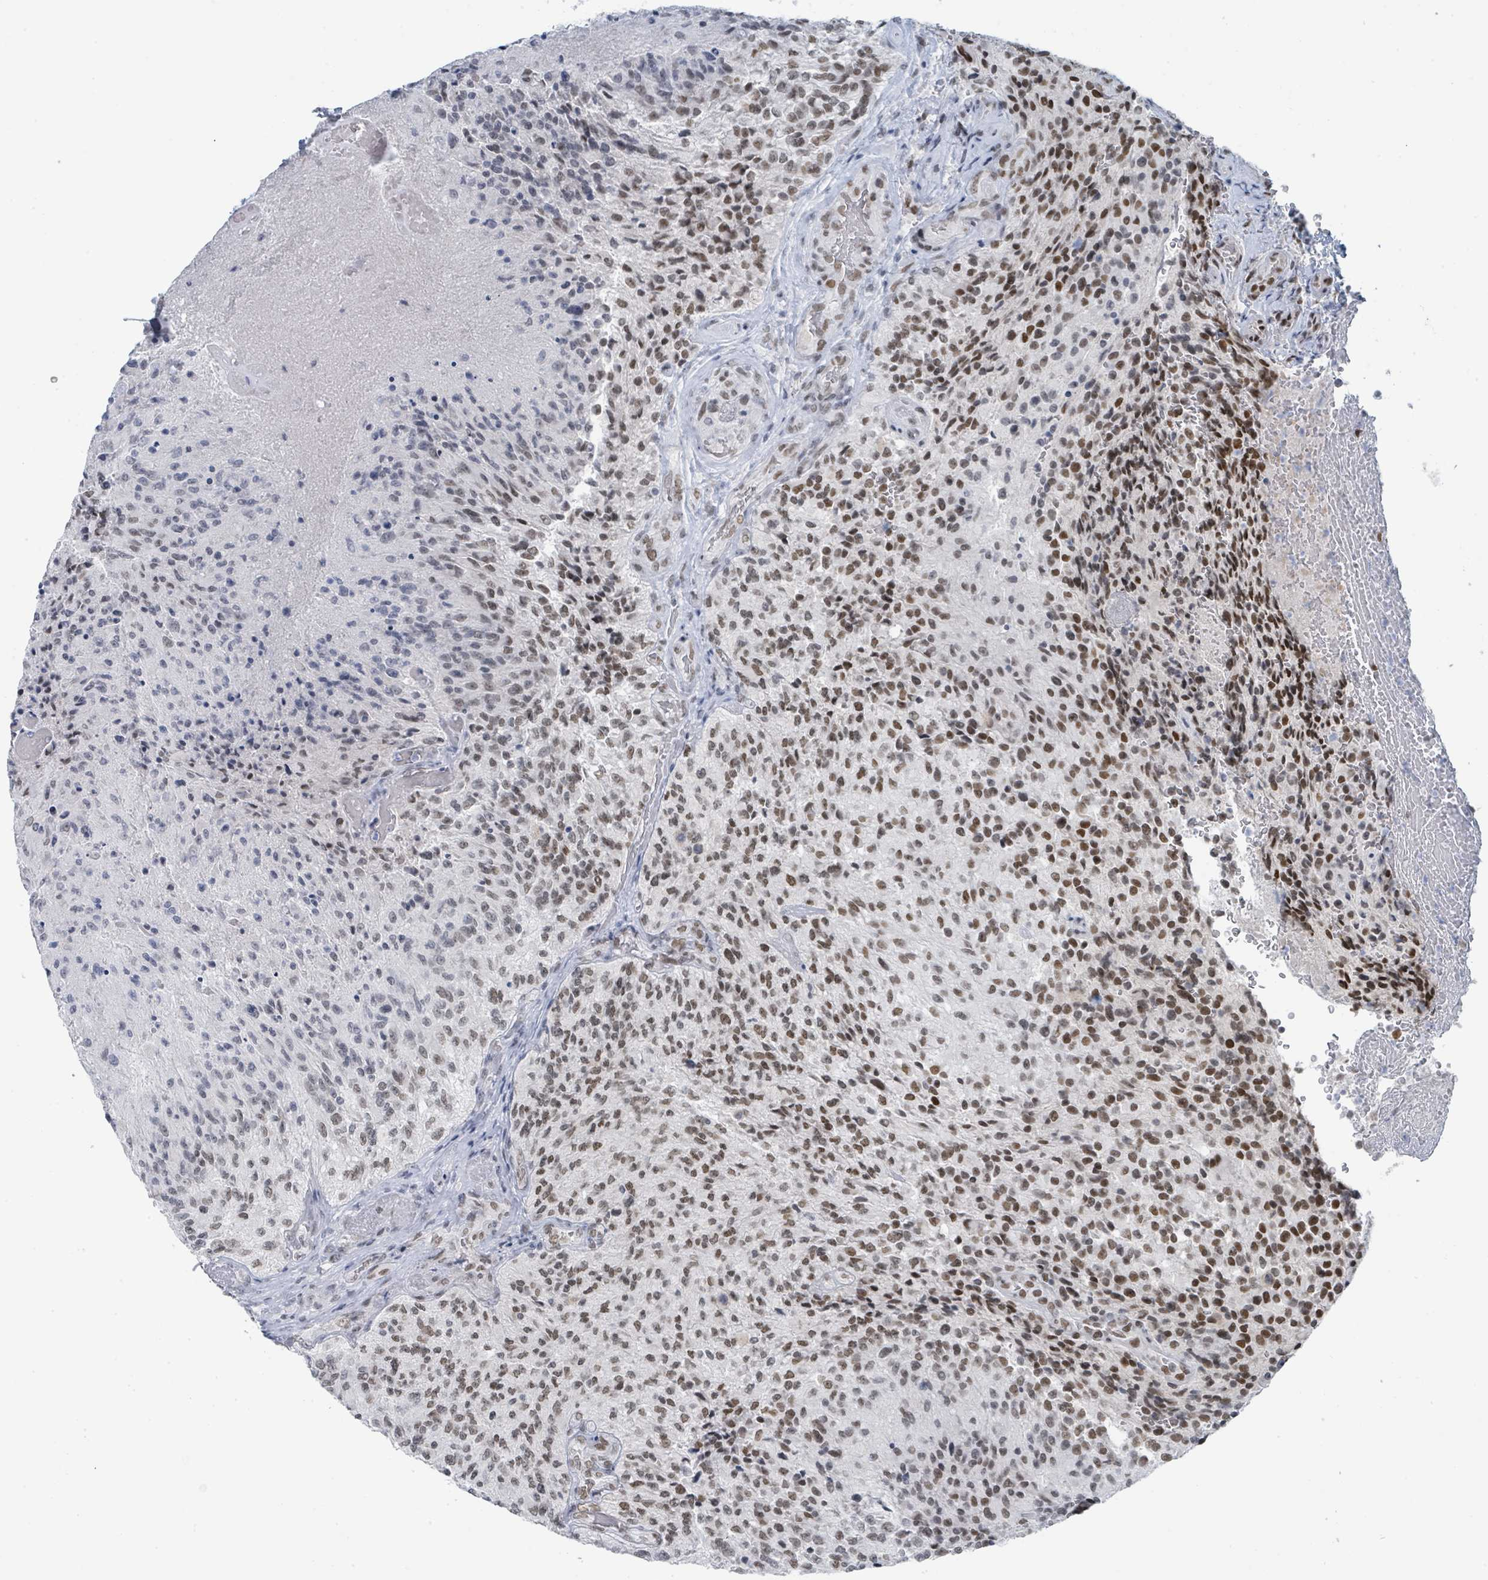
{"staining": {"intensity": "moderate", "quantity": ">75%", "location": "nuclear"}, "tissue": "glioma", "cell_type": "Tumor cells", "image_type": "cancer", "snomed": [{"axis": "morphology", "description": "Normal tissue, NOS"}, {"axis": "morphology", "description": "Glioma, malignant, High grade"}, {"axis": "topography", "description": "Cerebral cortex"}], "caption": "Immunohistochemical staining of high-grade glioma (malignant) demonstrates medium levels of moderate nuclear protein expression in about >75% of tumor cells. The staining is performed using DAB (3,3'-diaminobenzidine) brown chromogen to label protein expression. The nuclei are counter-stained blue using hematoxylin.", "gene": "EHMT2", "patient": {"sex": "male", "age": 56}}